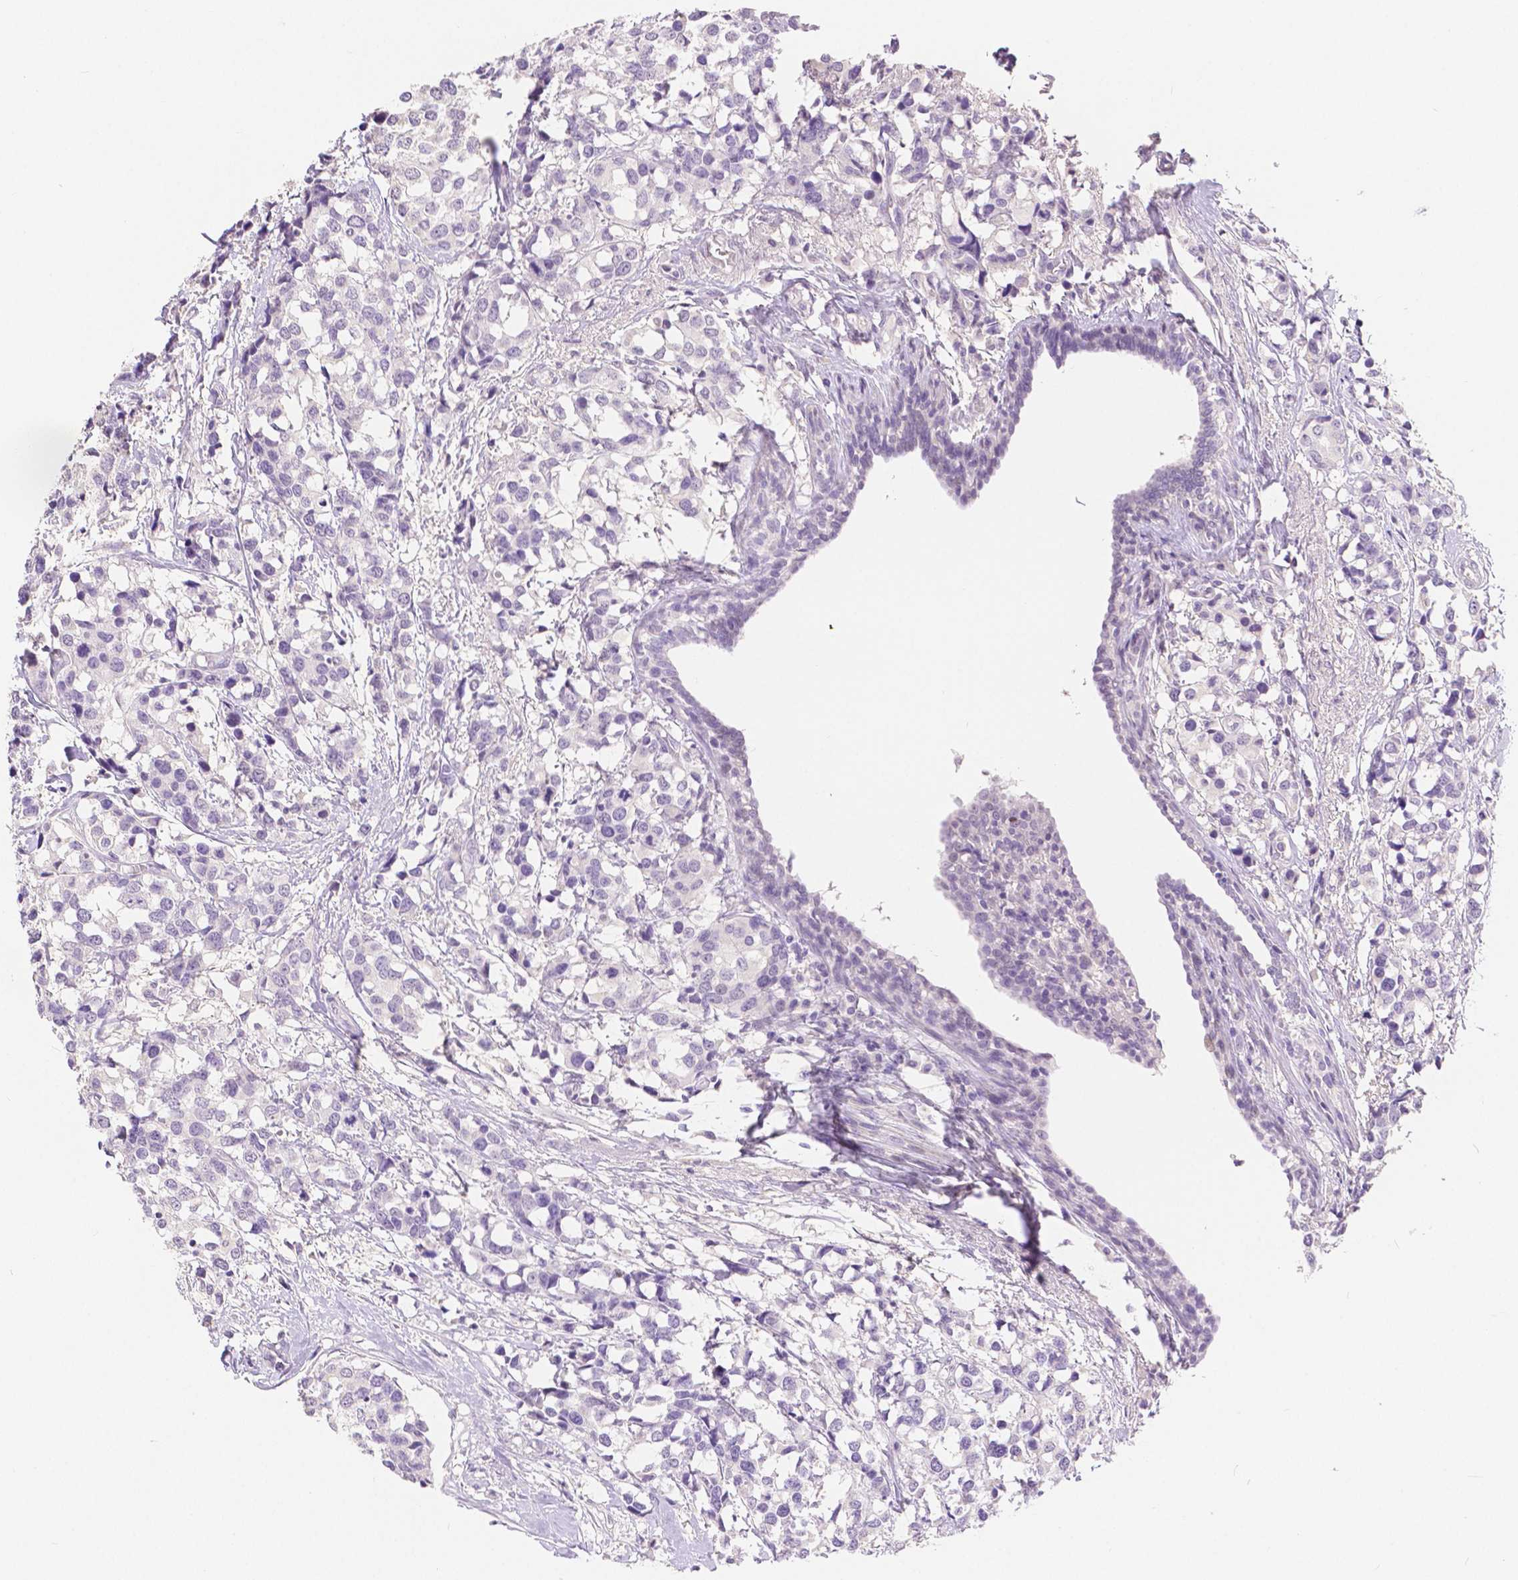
{"staining": {"intensity": "negative", "quantity": "none", "location": "none"}, "tissue": "breast cancer", "cell_type": "Tumor cells", "image_type": "cancer", "snomed": [{"axis": "morphology", "description": "Lobular carcinoma"}, {"axis": "topography", "description": "Breast"}], "caption": "Tumor cells show no significant staining in breast cancer (lobular carcinoma).", "gene": "HNF1B", "patient": {"sex": "female", "age": 59}}